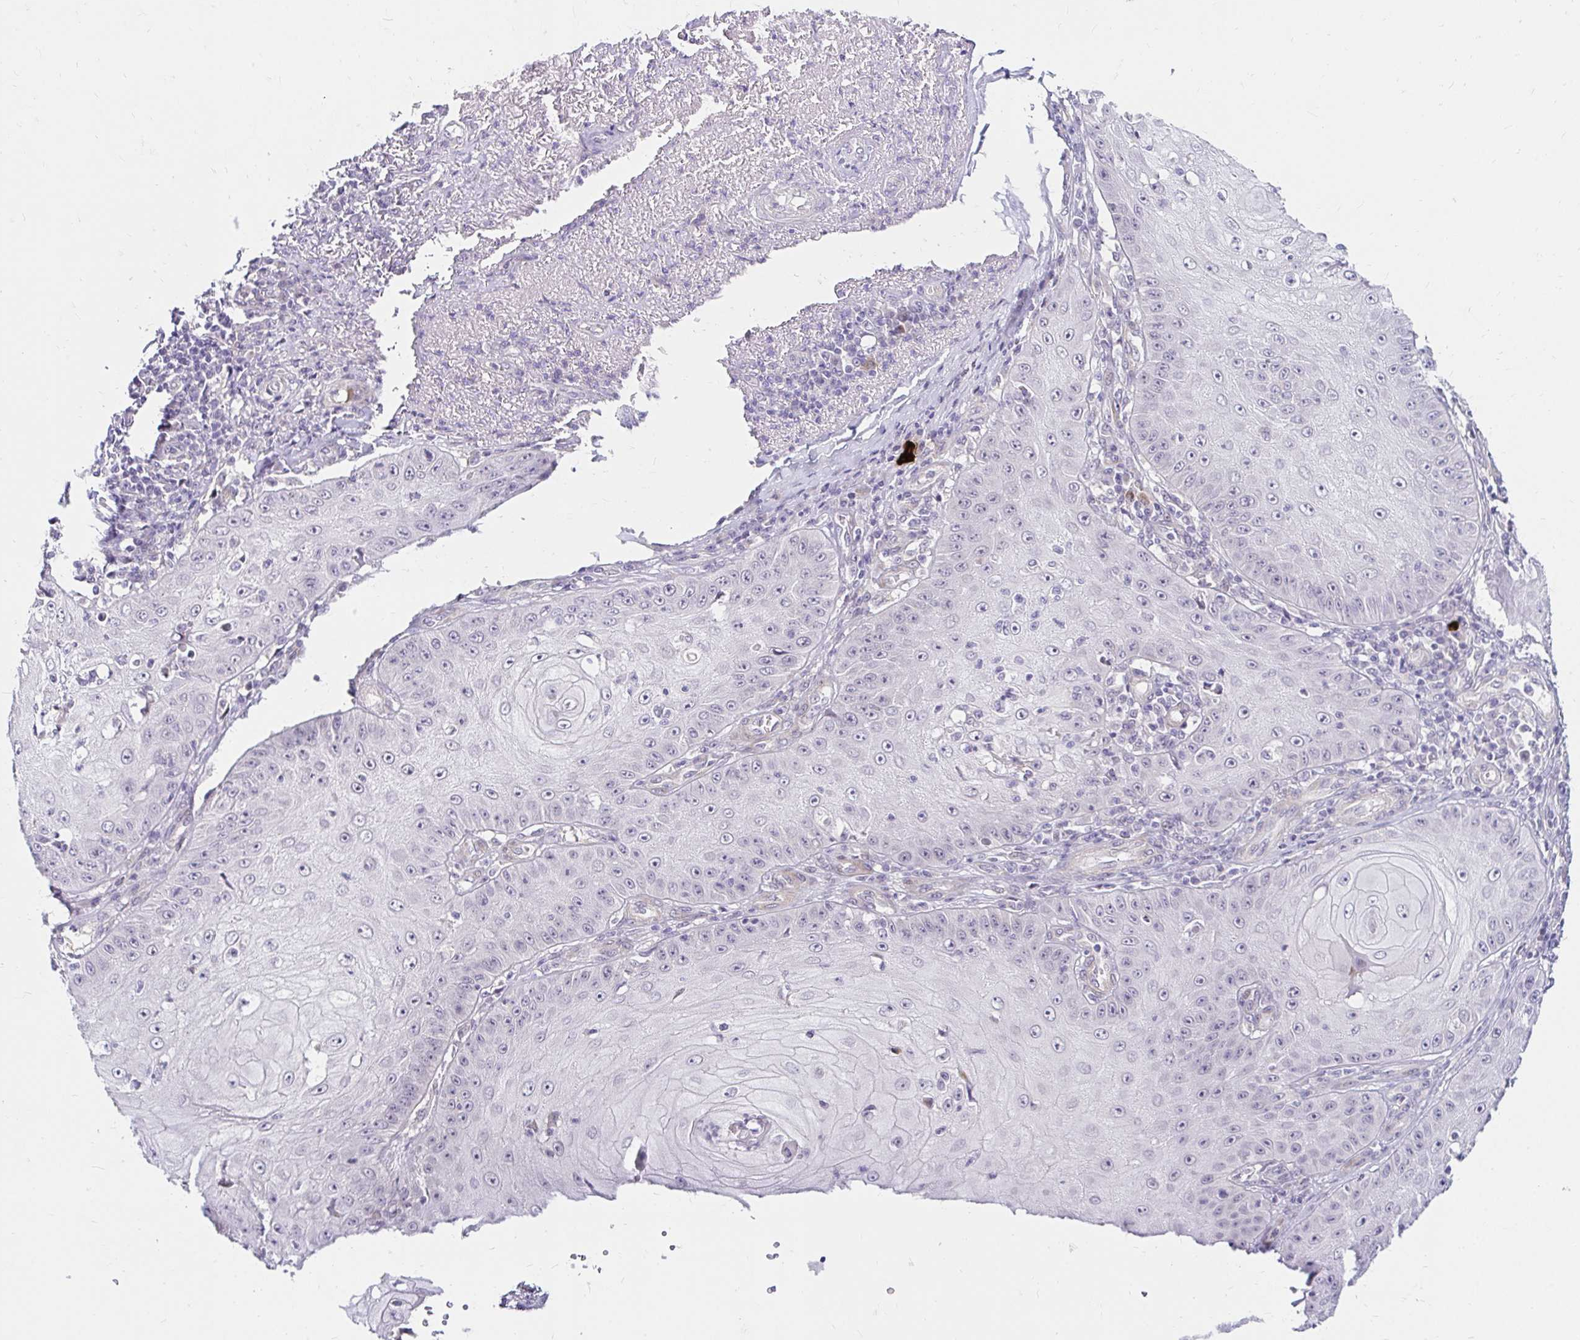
{"staining": {"intensity": "negative", "quantity": "none", "location": "none"}, "tissue": "skin cancer", "cell_type": "Tumor cells", "image_type": "cancer", "snomed": [{"axis": "morphology", "description": "Squamous cell carcinoma, NOS"}, {"axis": "topography", "description": "Skin"}], "caption": "Immunohistochemistry image of human skin cancer (squamous cell carcinoma) stained for a protein (brown), which exhibits no expression in tumor cells.", "gene": "GUCY1A1", "patient": {"sex": "male", "age": 70}}